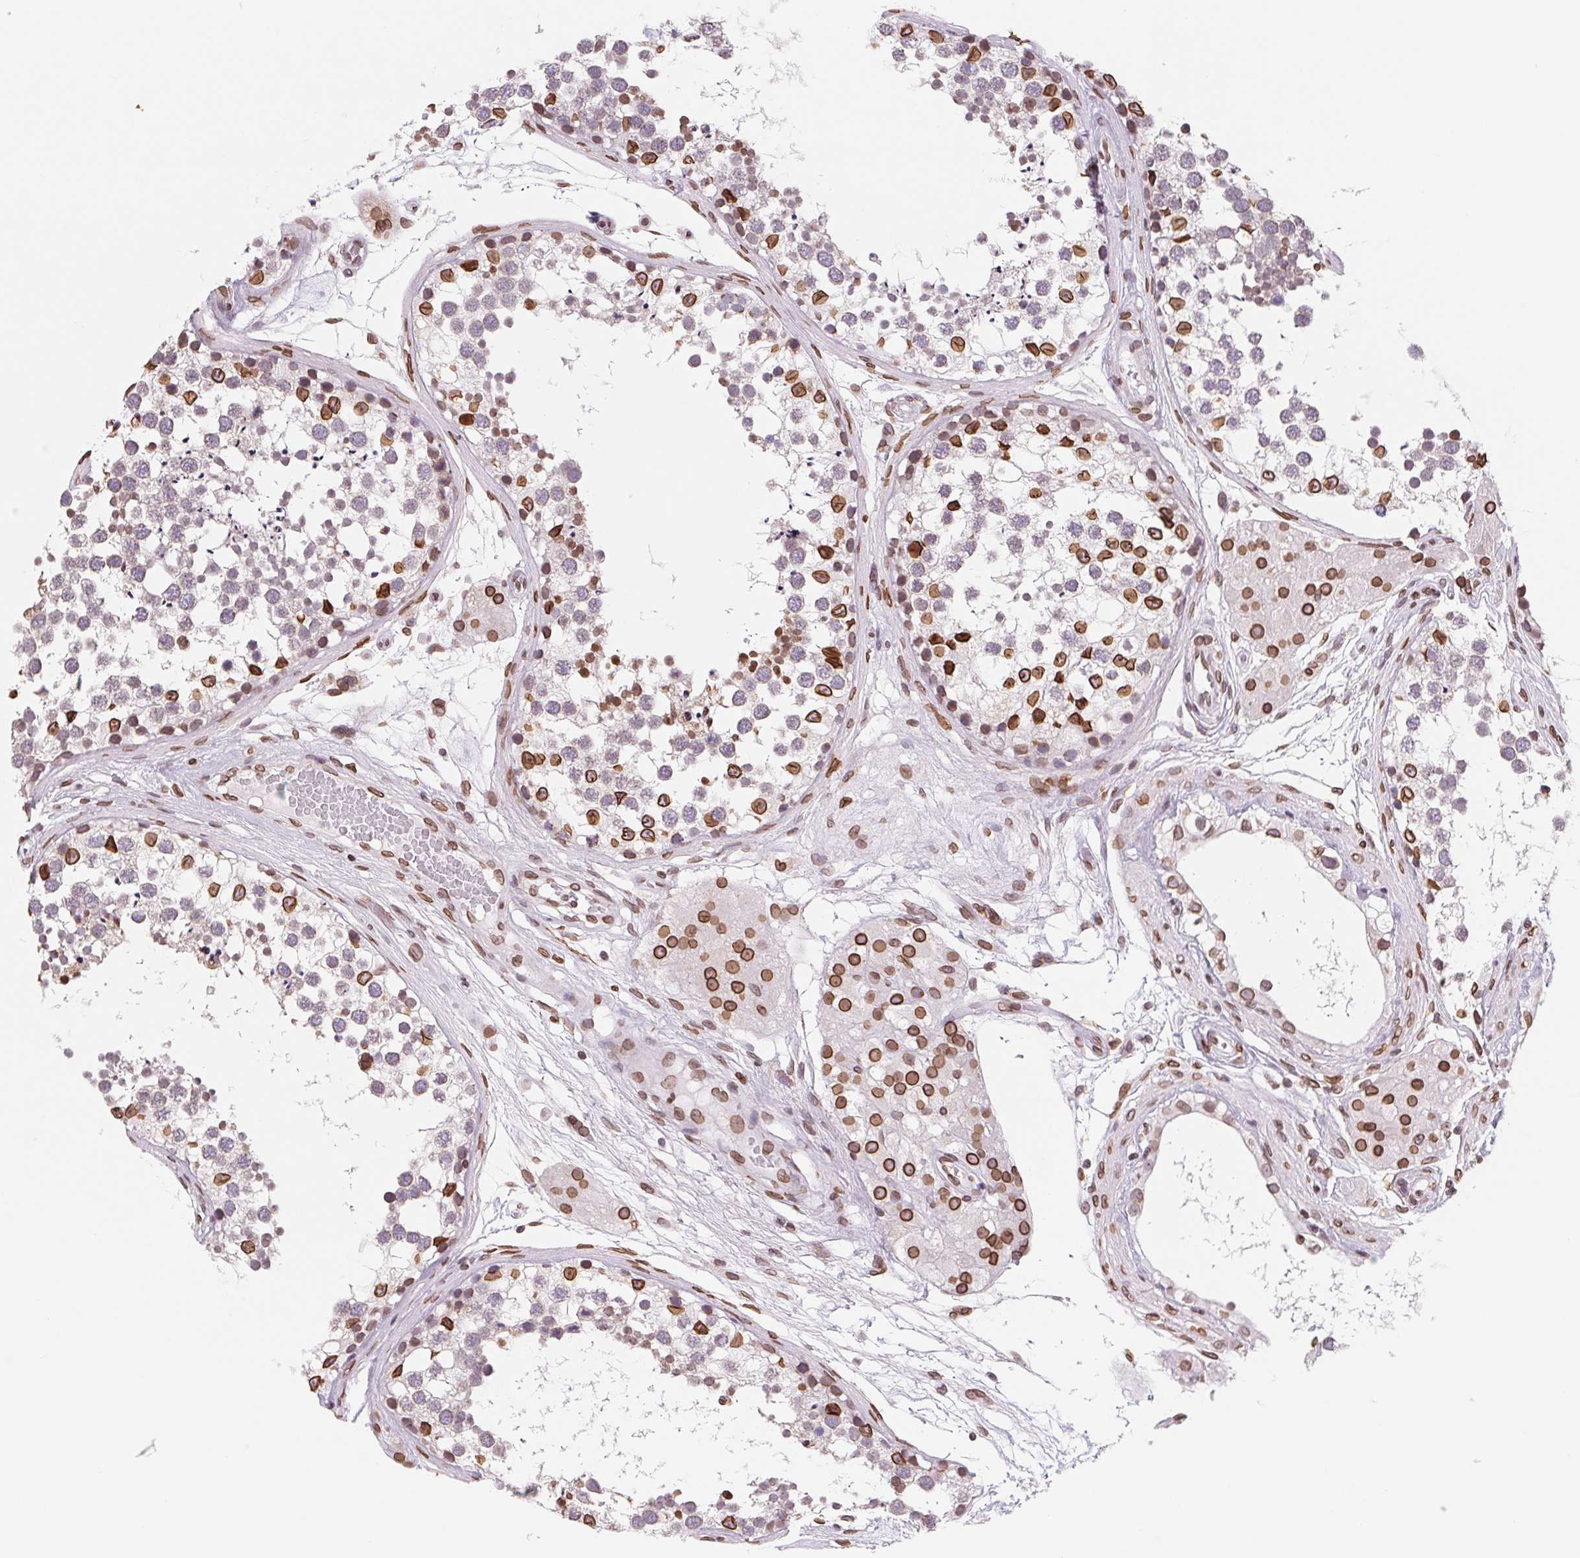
{"staining": {"intensity": "strong", "quantity": "25%-75%", "location": "cytoplasmic/membranous,nuclear"}, "tissue": "testis", "cell_type": "Cells in seminiferous ducts", "image_type": "normal", "snomed": [{"axis": "morphology", "description": "Normal tissue, NOS"}, {"axis": "morphology", "description": "Seminoma, NOS"}, {"axis": "topography", "description": "Testis"}], "caption": "The micrograph reveals staining of unremarkable testis, revealing strong cytoplasmic/membranous,nuclear protein expression (brown color) within cells in seminiferous ducts.", "gene": "LMNB2", "patient": {"sex": "male", "age": 65}}